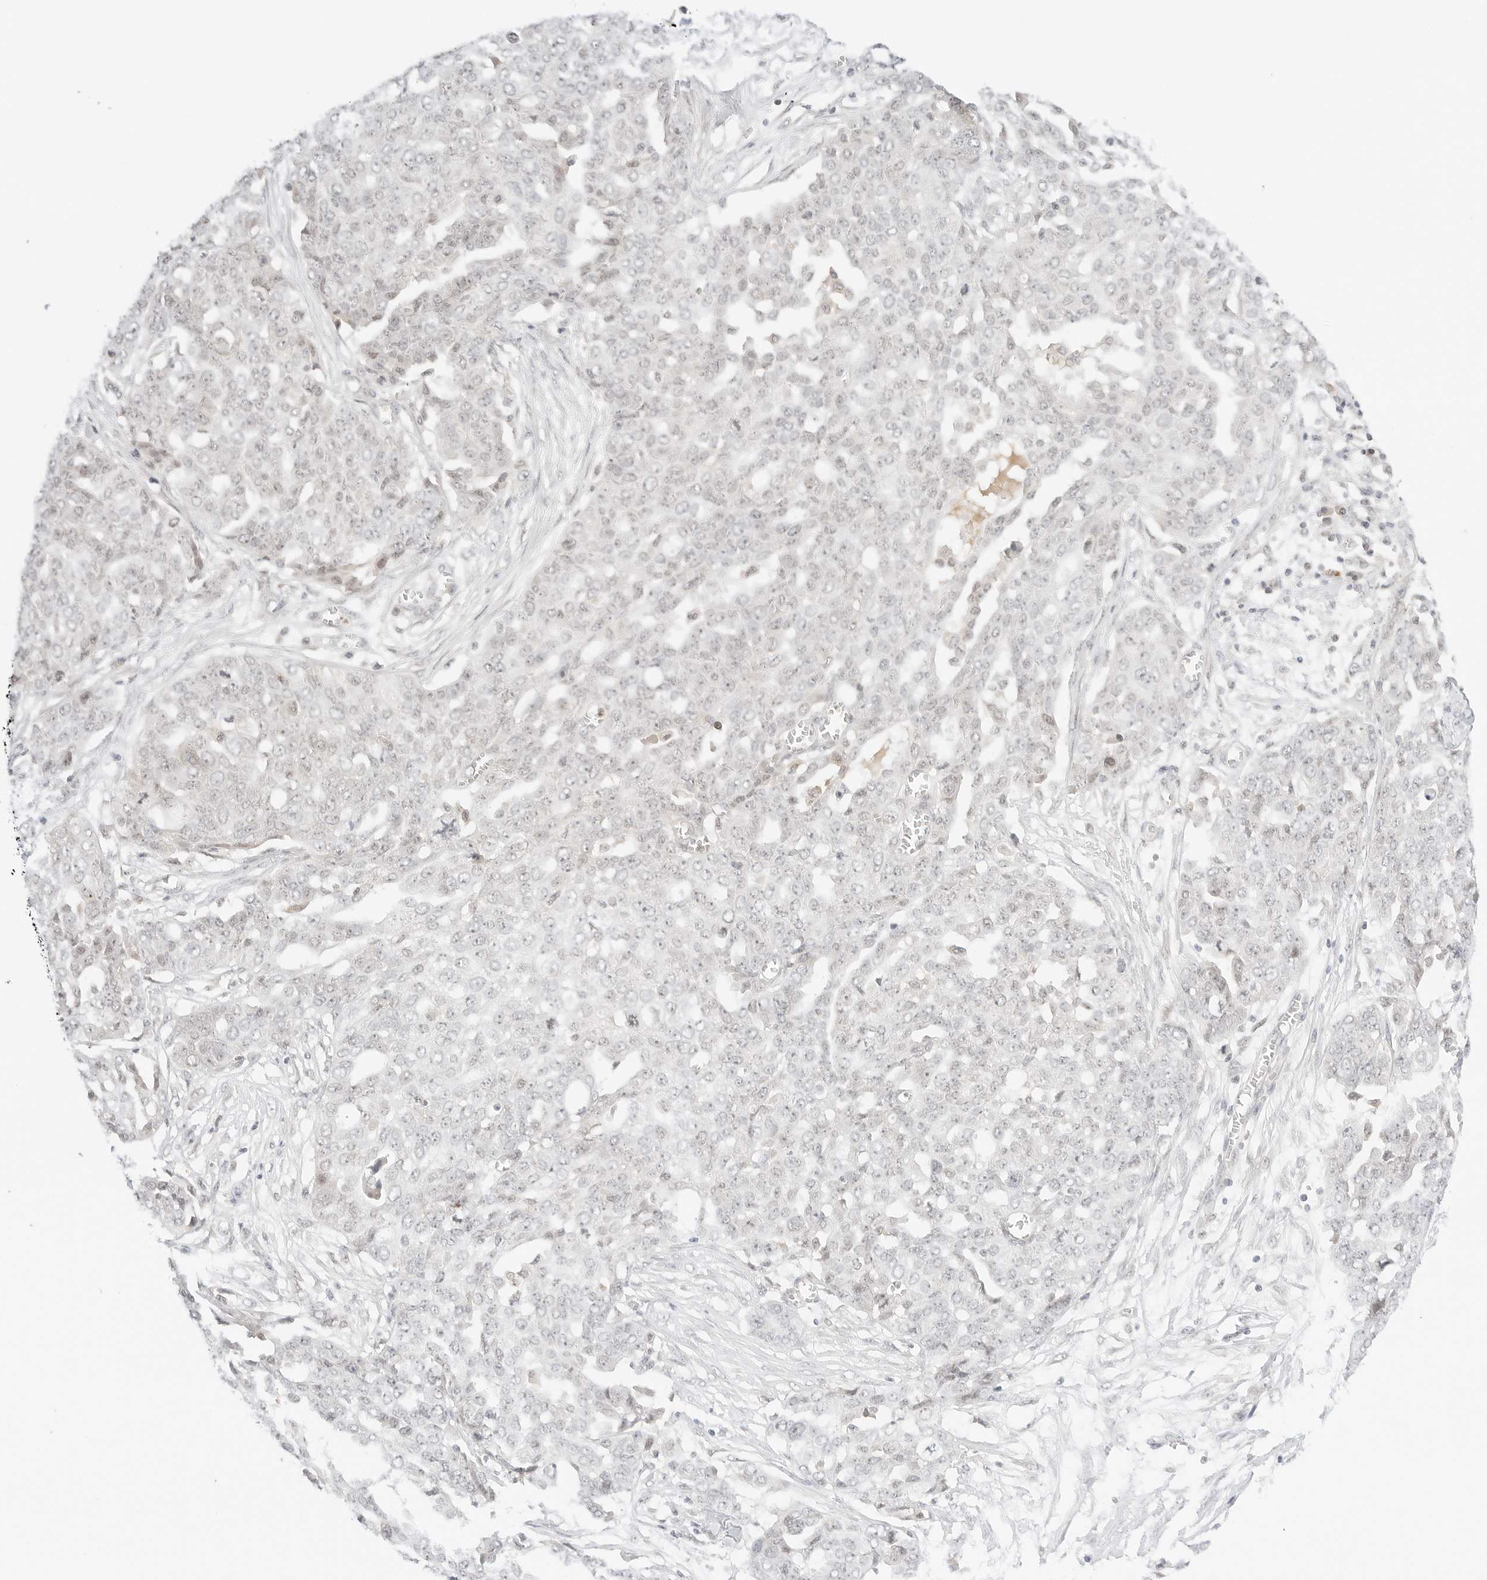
{"staining": {"intensity": "negative", "quantity": "none", "location": "none"}, "tissue": "ovarian cancer", "cell_type": "Tumor cells", "image_type": "cancer", "snomed": [{"axis": "morphology", "description": "Cystadenocarcinoma, serous, NOS"}, {"axis": "topography", "description": "Soft tissue"}, {"axis": "topography", "description": "Ovary"}], "caption": "Immunohistochemistry (IHC) of human ovarian cancer displays no staining in tumor cells.", "gene": "RPS6KL1", "patient": {"sex": "female", "age": 57}}